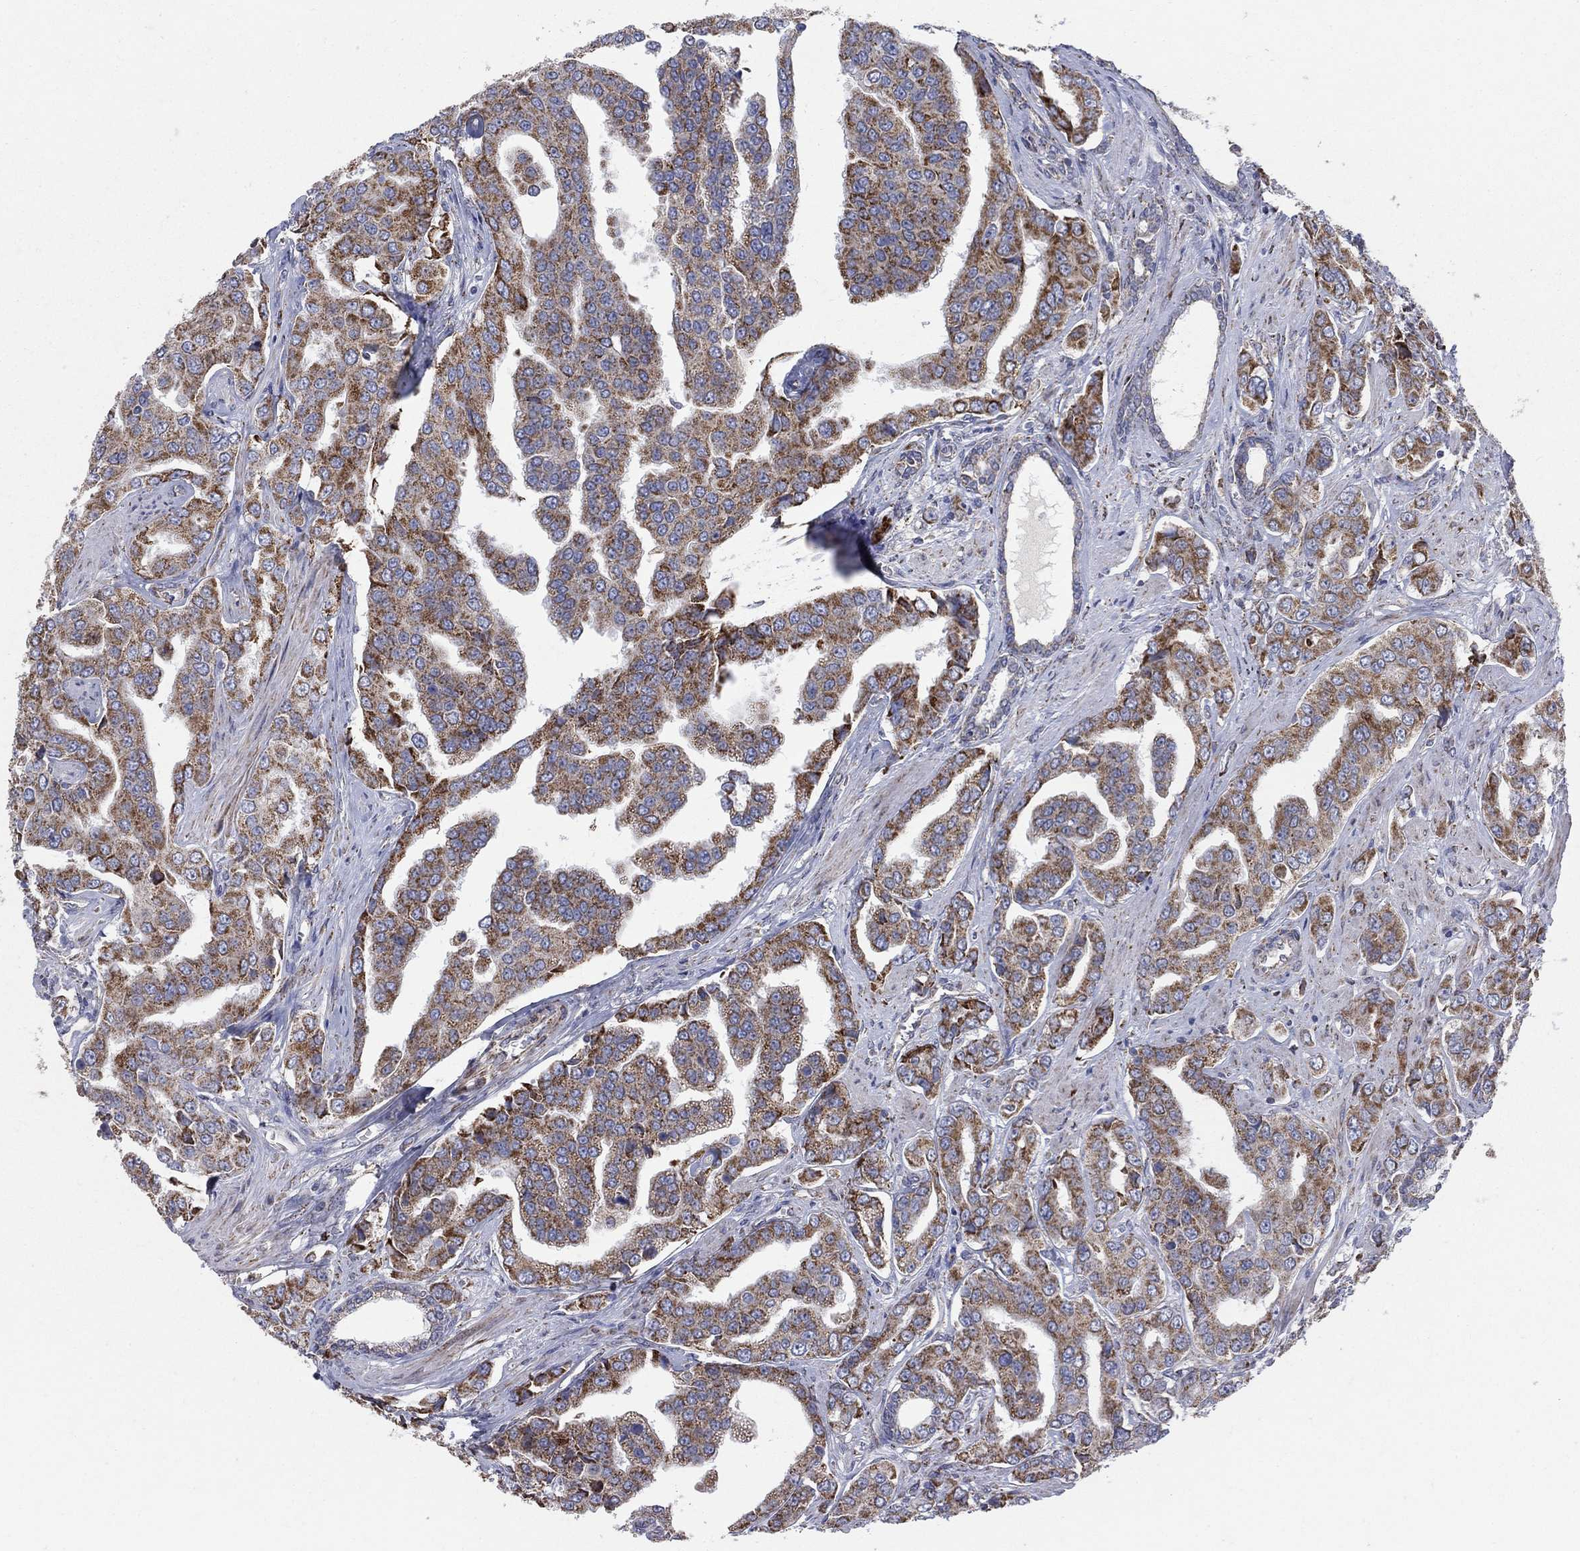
{"staining": {"intensity": "moderate", "quantity": ">75%", "location": "cytoplasmic/membranous"}, "tissue": "prostate cancer", "cell_type": "Tumor cells", "image_type": "cancer", "snomed": [{"axis": "morphology", "description": "Adenocarcinoma, NOS"}, {"axis": "topography", "description": "Prostate and seminal vesicle, NOS"}, {"axis": "topography", "description": "Prostate"}], "caption": "A brown stain shows moderate cytoplasmic/membranous positivity of a protein in adenocarcinoma (prostate) tumor cells.", "gene": "PNPLA2", "patient": {"sex": "male", "age": 69}}